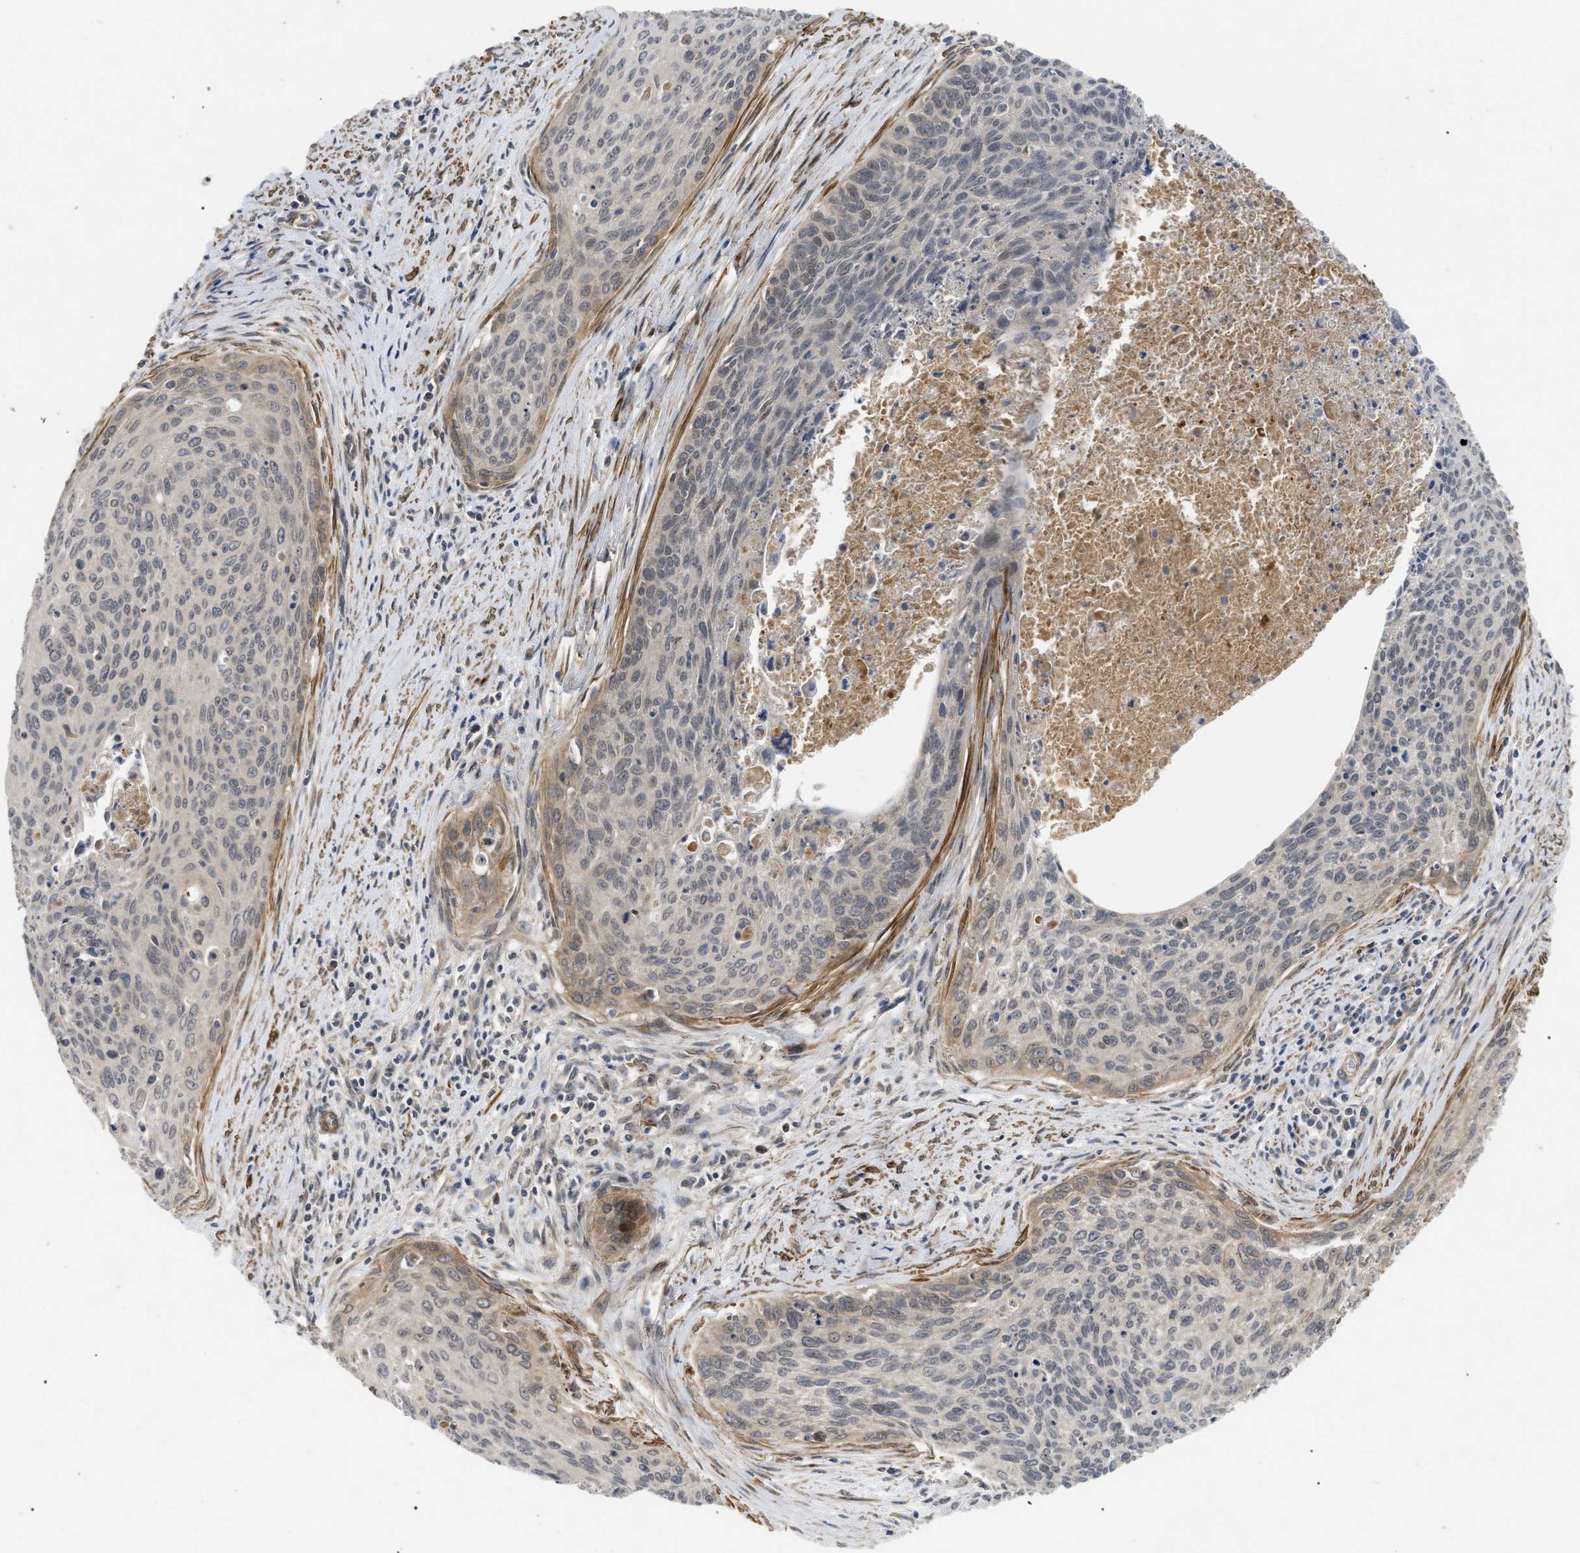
{"staining": {"intensity": "weak", "quantity": "<25%", "location": "nuclear"}, "tissue": "cervical cancer", "cell_type": "Tumor cells", "image_type": "cancer", "snomed": [{"axis": "morphology", "description": "Squamous cell carcinoma, NOS"}, {"axis": "topography", "description": "Cervix"}], "caption": "Tumor cells show no significant expression in cervical cancer.", "gene": "ST6GALNAC6", "patient": {"sex": "female", "age": 55}}